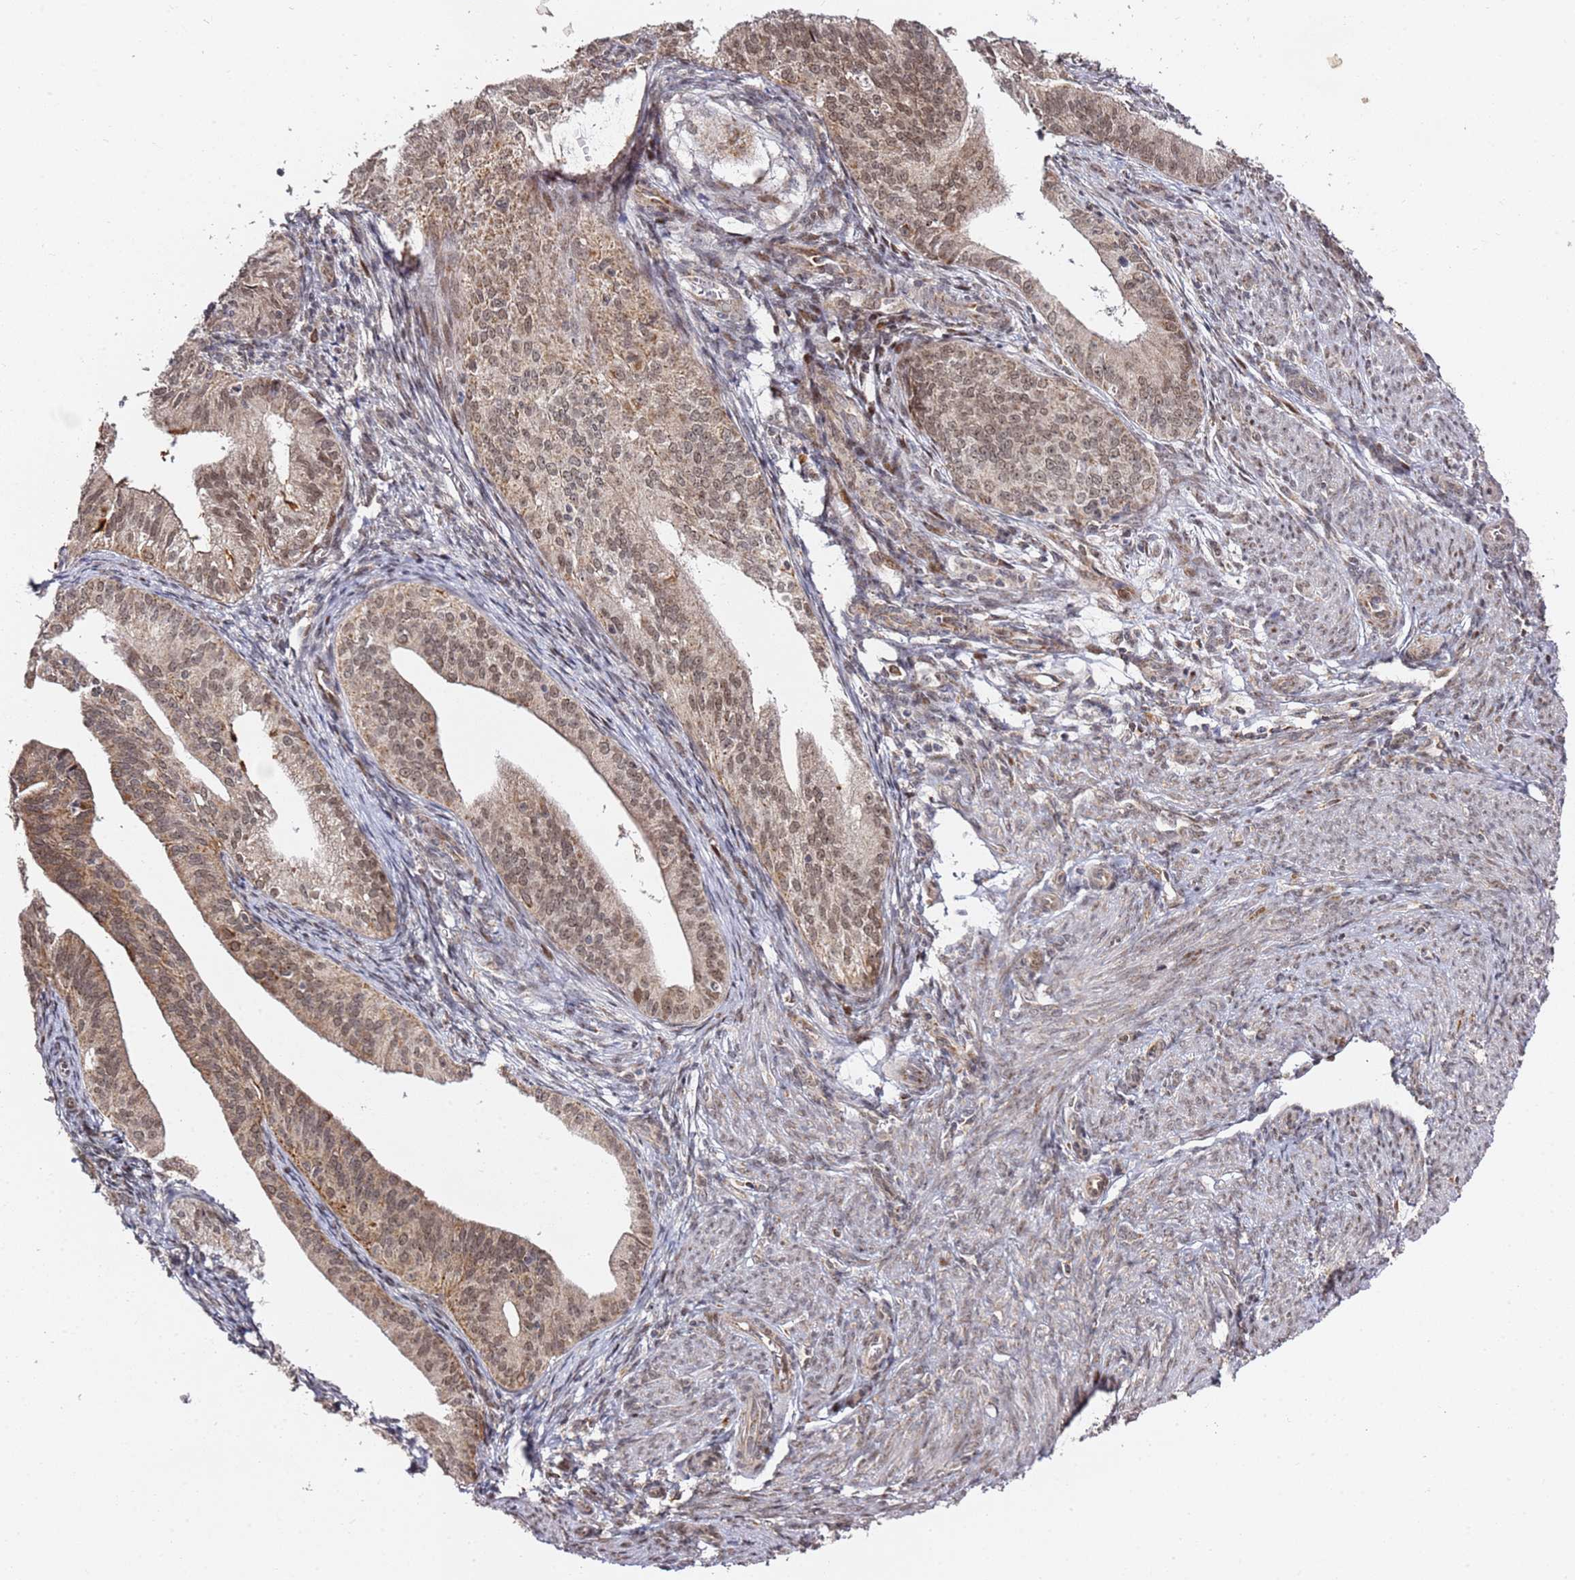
{"staining": {"intensity": "moderate", "quantity": ">75%", "location": "cytoplasmic/membranous,nuclear"}, "tissue": "endometrial cancer", "cell_type": "Tumor cells", "image_type": "cancer", "snomed": [{"axis": "morphology", "description": "Adenocarcinoma, NOS"}, {"axis": "topography", "description": "Endometrium"}], "caption": "Brown immunohistochemical staining in human endometrial cancer (adenocarcinoma) displays moderate cytoplasmic/membranous and nuclear staining in approximately >75% of tumor cells.", "gene": "TP53AIP1", "patient": {"sex": "female", "age": 50}}